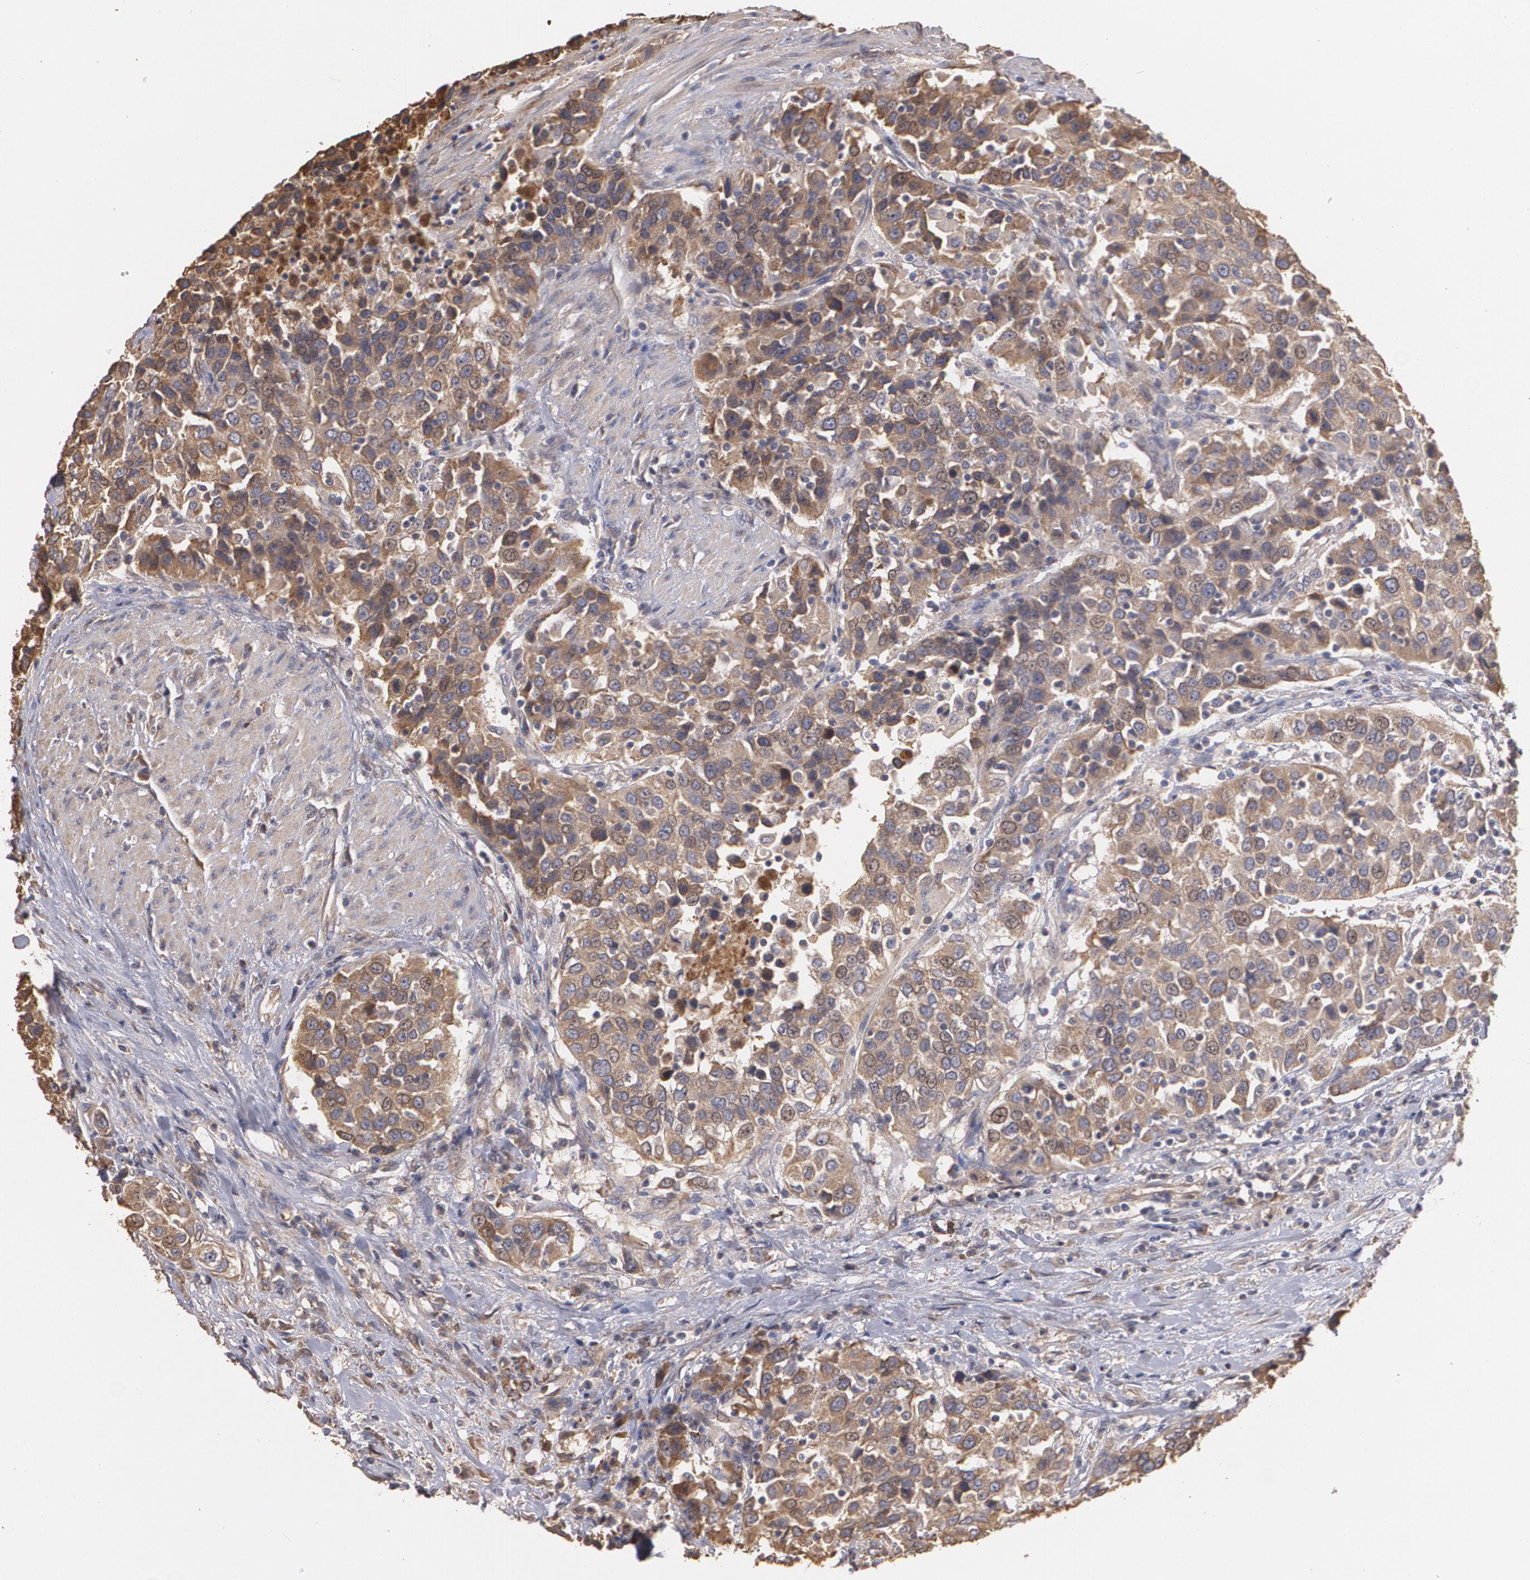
{"staining": {"intensity": "weak", "quantity": ">75%", "location": "cytoplasmic/membranous"}, "tissue": "urothelial cancer", "cell_type": "Tumor cells", "image_type": "cancer", "snomed": [{"axis": "morphology", "description": "Urothelial carcinoma, High grade"}, {"axis": "topography", "description": "Urinary bladder"}], "caption": "A low amount of weak cytoplasmic/membranous positivity is present in about >75% of tumor cells in urothelial cancer tissue.", "gene": "PON1", "patient": {"sex": "female", "age": 80}}